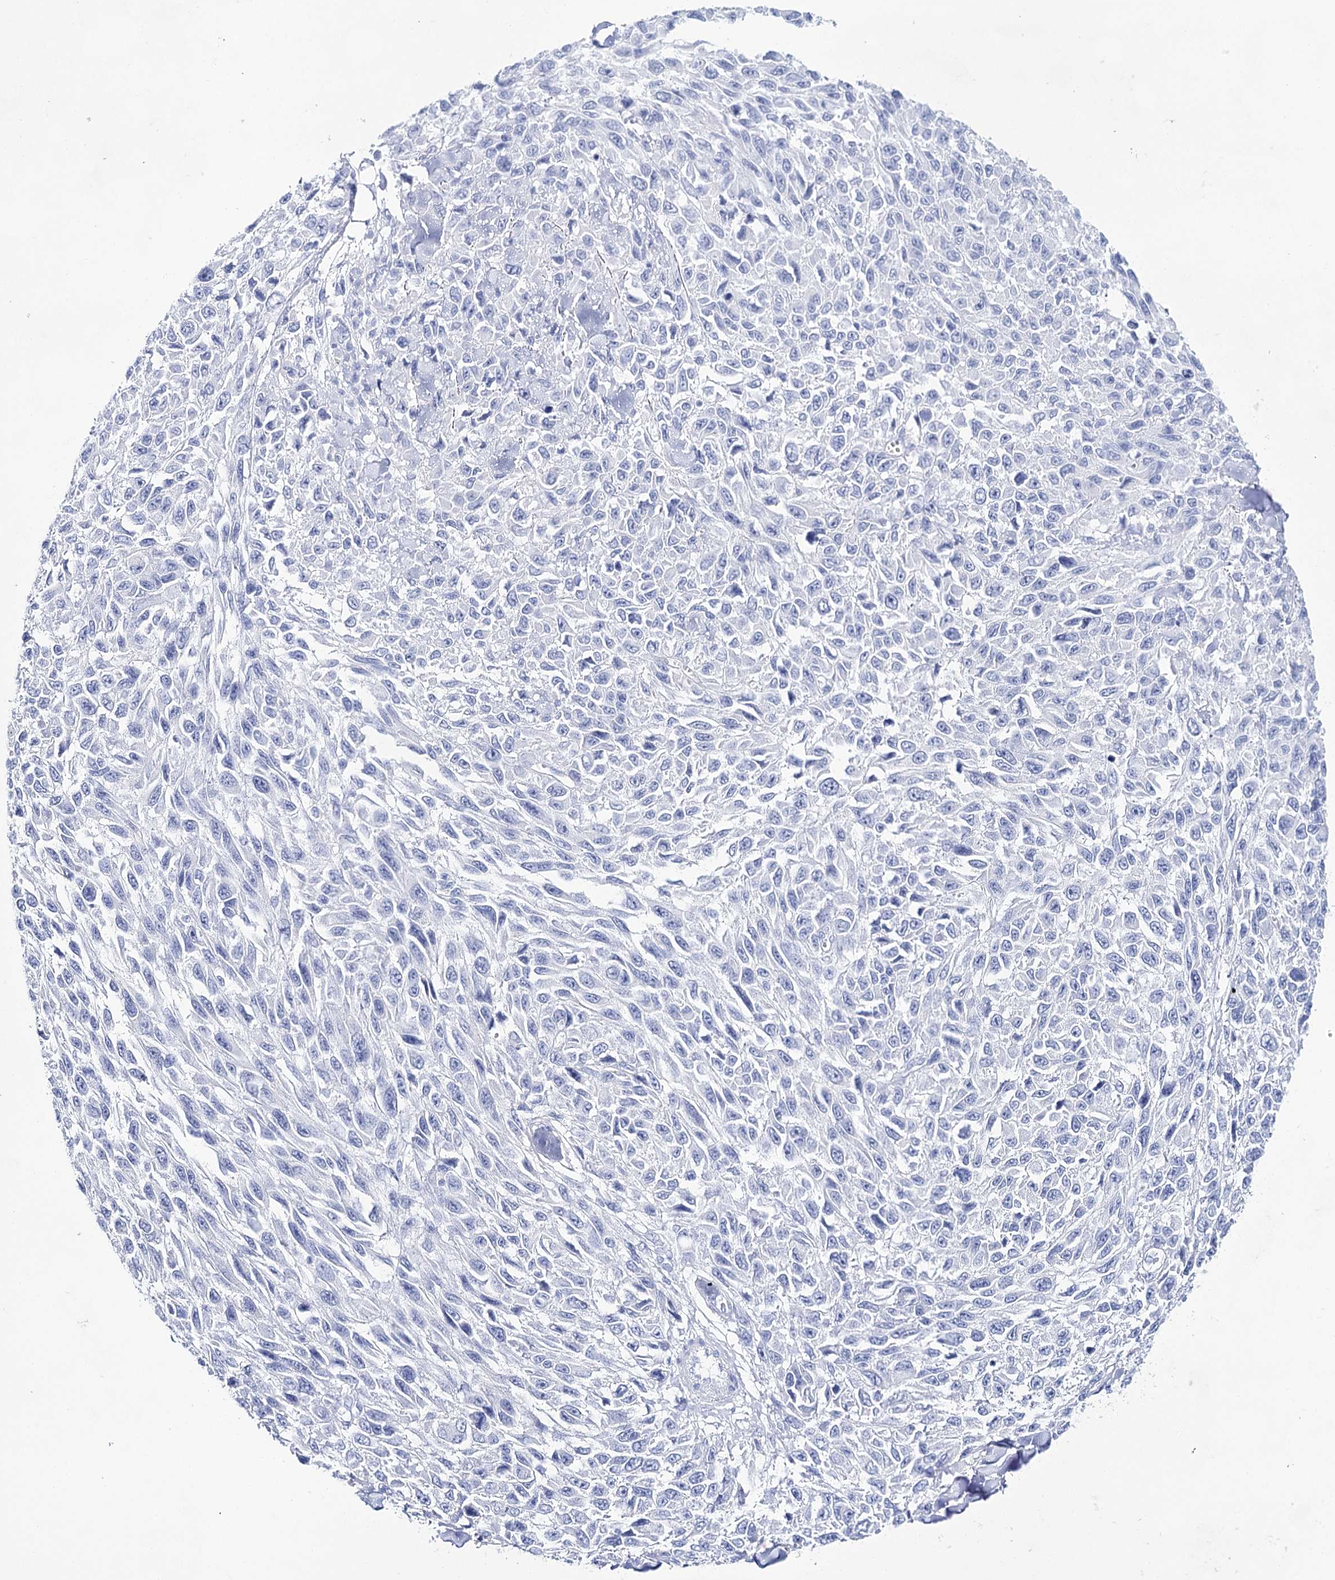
{"staining": {"intensity": "negative", "quantity": "none", "location": "none"}, "tissue": "melanoma", "cell_type": "Tumor cells", "image_type": "cancer", "snomed": [{"axis": "morphology", "description": "Malignant melanoma, NOS"}, {"axis": "topography", "description": "Skin"}], "caption": "There is no significant staining in tumor cells of melanoma.", "gene": "LALBA", "patient": {"sex": "female", "age": 96}}